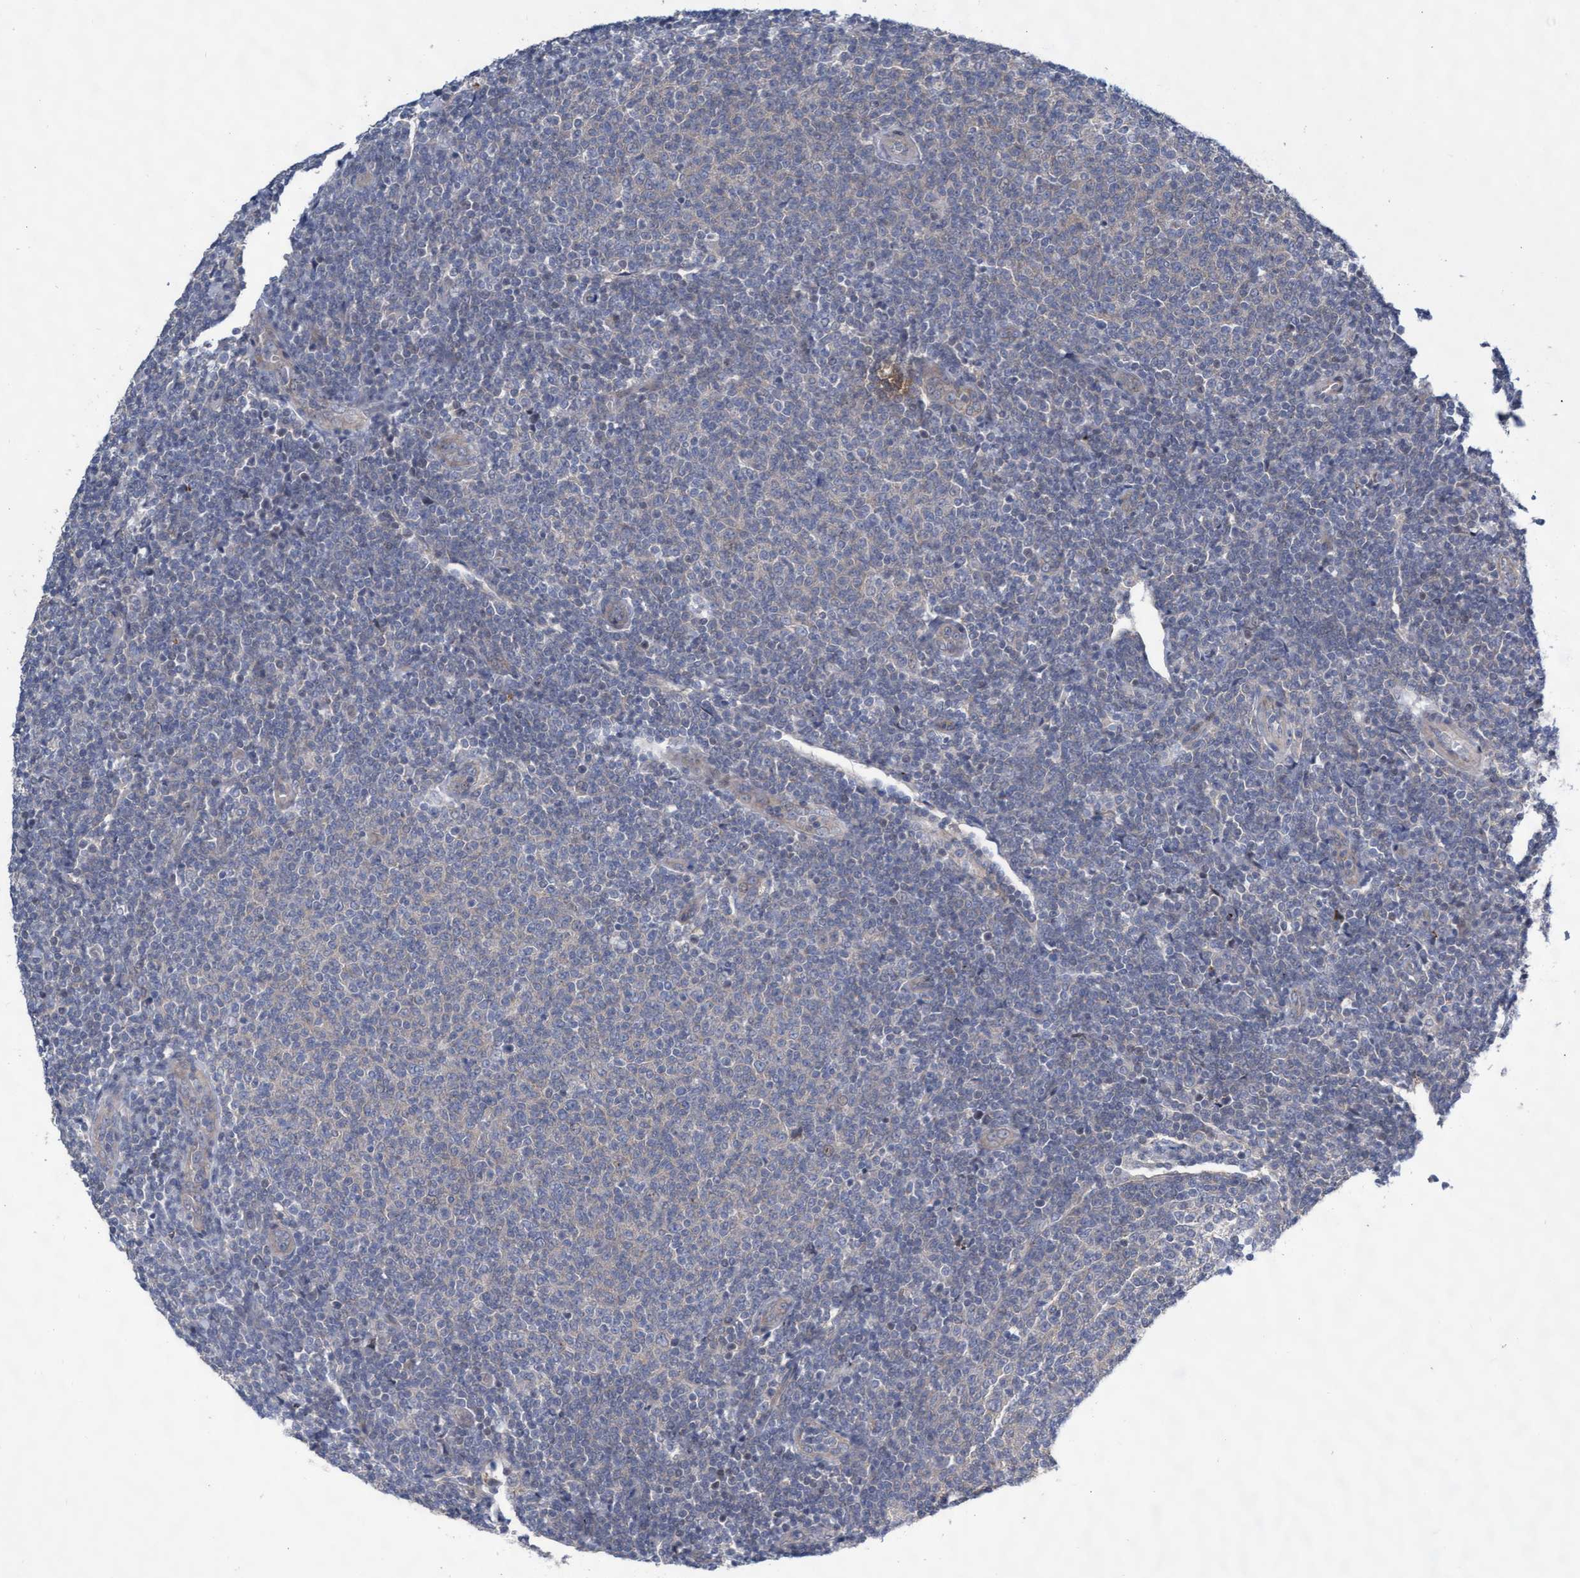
{"staining": {"intensity": "negative", "quantity": "none", "location": "none"}, "tissue": "lymphoma", "cell_type": "Tumor cells", "image_type": "cancer", "snomed": [{"axis": "morphology", "description": "Malignant lymphoma, non-Hodgkin's type, Low grade"}, {"axis": "topography", "description": "Lymph node"}], "caption": "Image shows no protein expression in tumor cells of malignant lymphoma, non-Hodgkin's type (low-grade) tissue.", "gene": "ABCF2", "patient": {"sex": "male", "age": 66}}